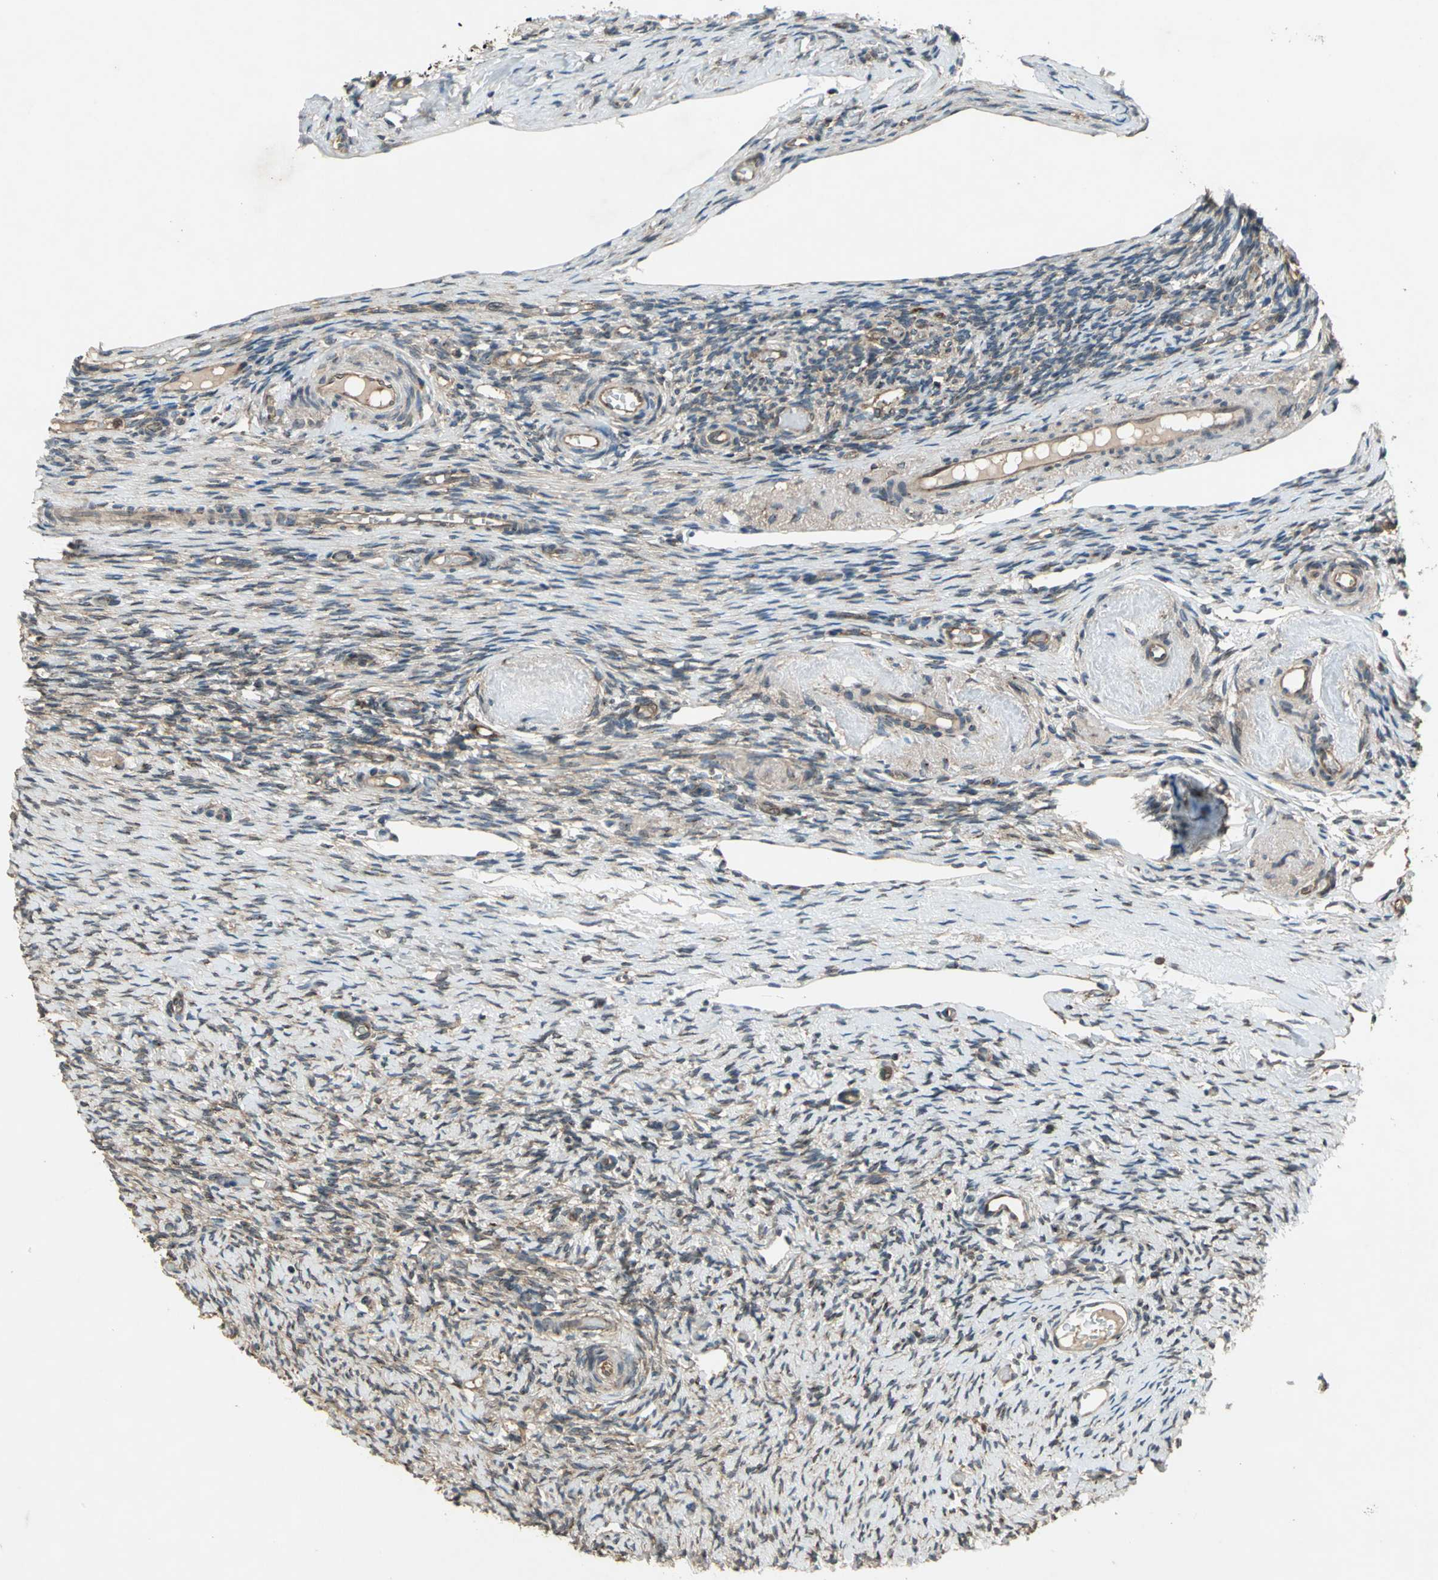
{"staining": {"intensity": "moderate", "quantity": "25%-75%", "location": "cytoplasmic/membranous"}, "tissue": "ovary", "cell_type": "Ovarian stroma cells", "image_type": "normal", "snomed": [{"axis": "morphology", "description": "Normal tissue, NOS"}, {"axis": "topography", "description": "Ovary"}], "caption": "Protein expression analysis of normal ovary demonstrates moderate cytoplasmic/membranous positivity in about 25%-75% of ovarian stroma cells. (DAB (3,3'-diaminobenzidine) IHC, brown staining for protein, blue staining for nuclei).", "gene": "NFKBIE", "patient": {"sex": "female", "age": 60}}